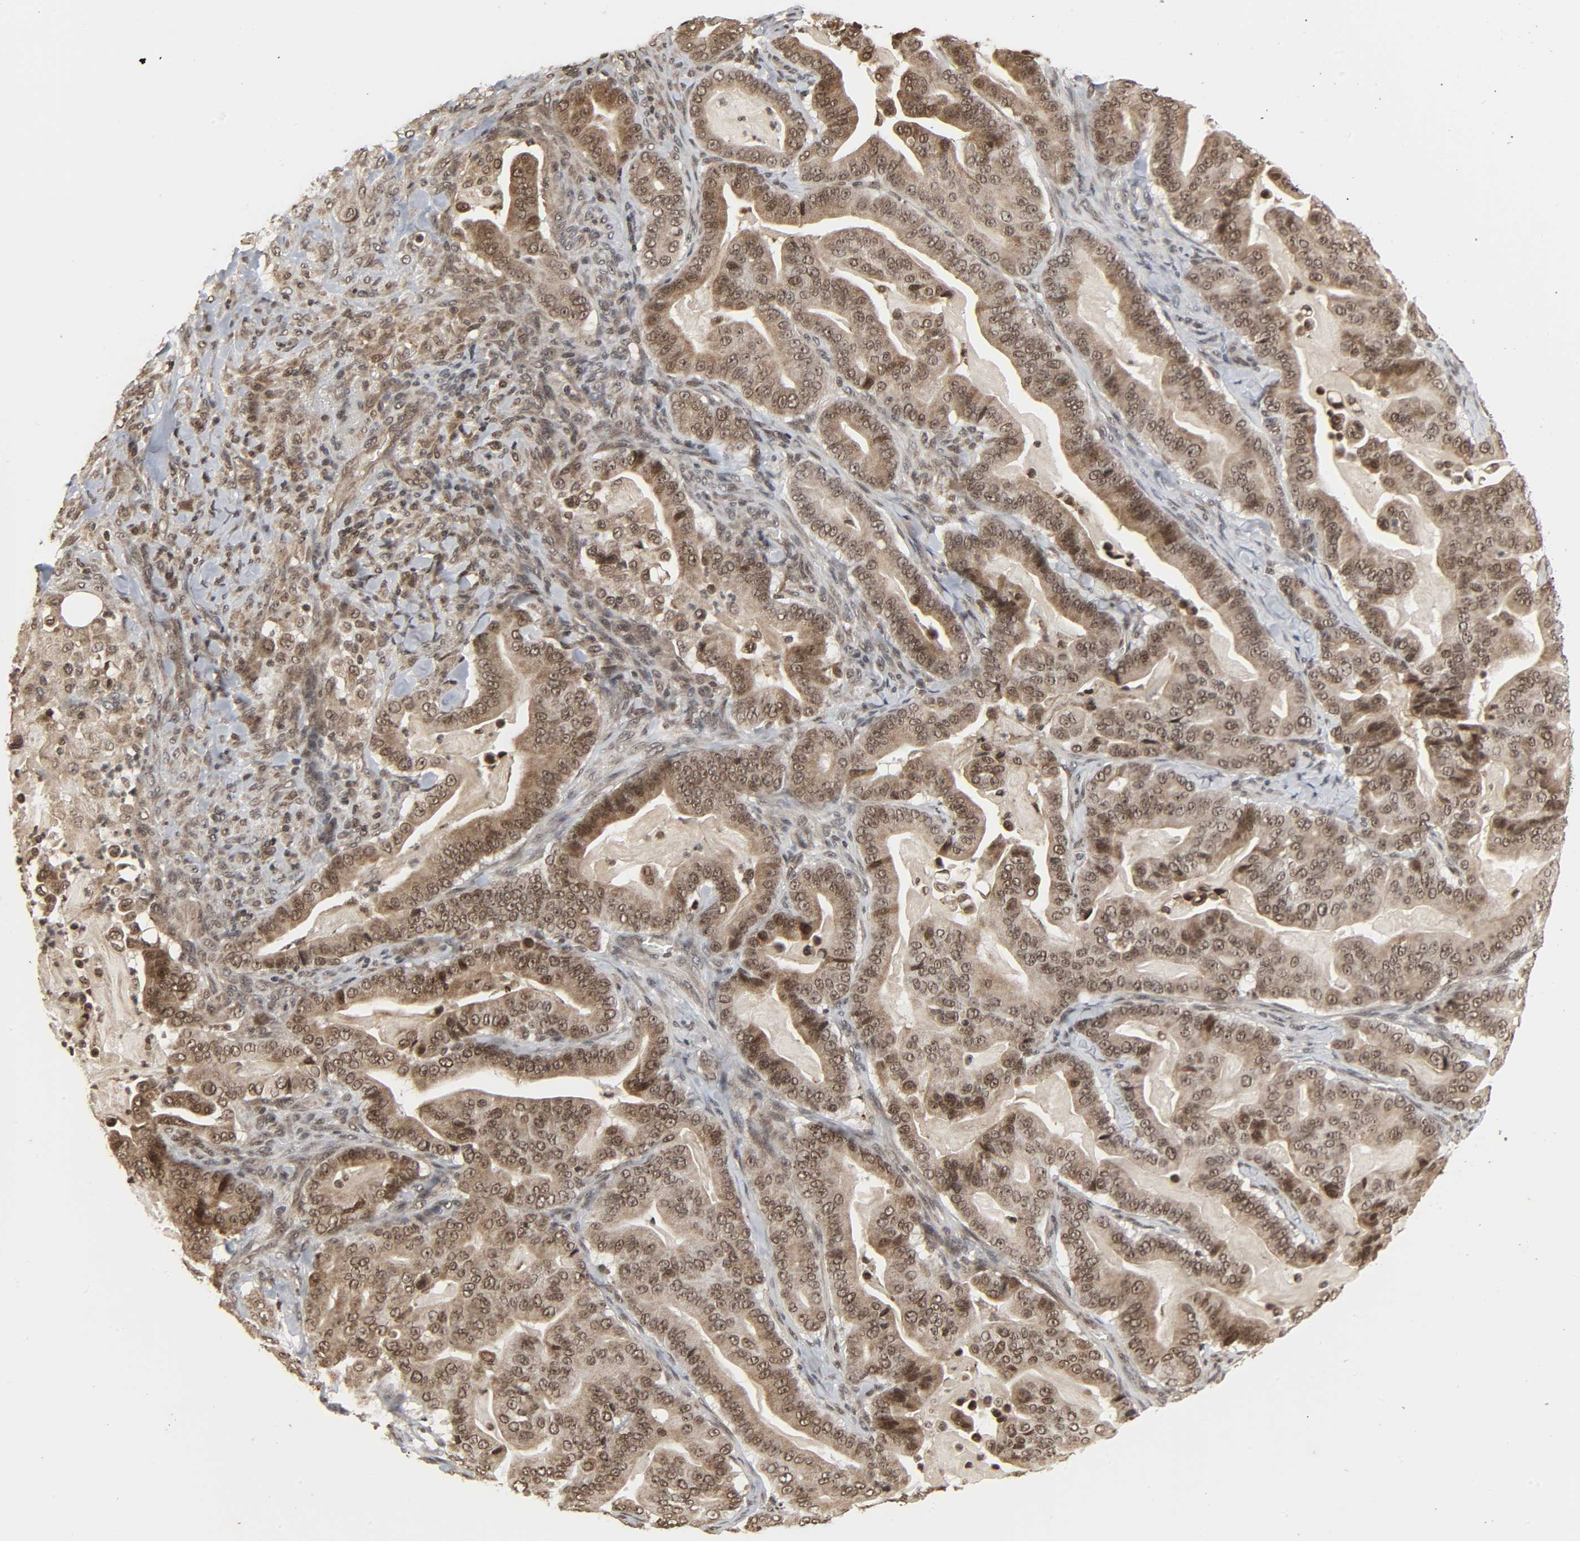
{"staining": {"intensity": "weak", "quantity": ">75%", "location": "cytoplasmic/membranous,nuclear"}, "tissue": "pancreatic cancer", "cell_type": "Tumor cells", "image_type": "cancer", "snomed": [{"axis": "morphology", "description": "Adenocarcinoma, NOS"}, {"axis": "topography", "description": "Pancreas"}], "caption": "Immunohistochemistry (DAB) staining of human pancreatic cancer shows weak cytoplasmic/membranous and nuclear protein positivity in about >75% of tumor cells.", "gene": "XRCC1", "patient": {"sex": "male", "age": 63}}